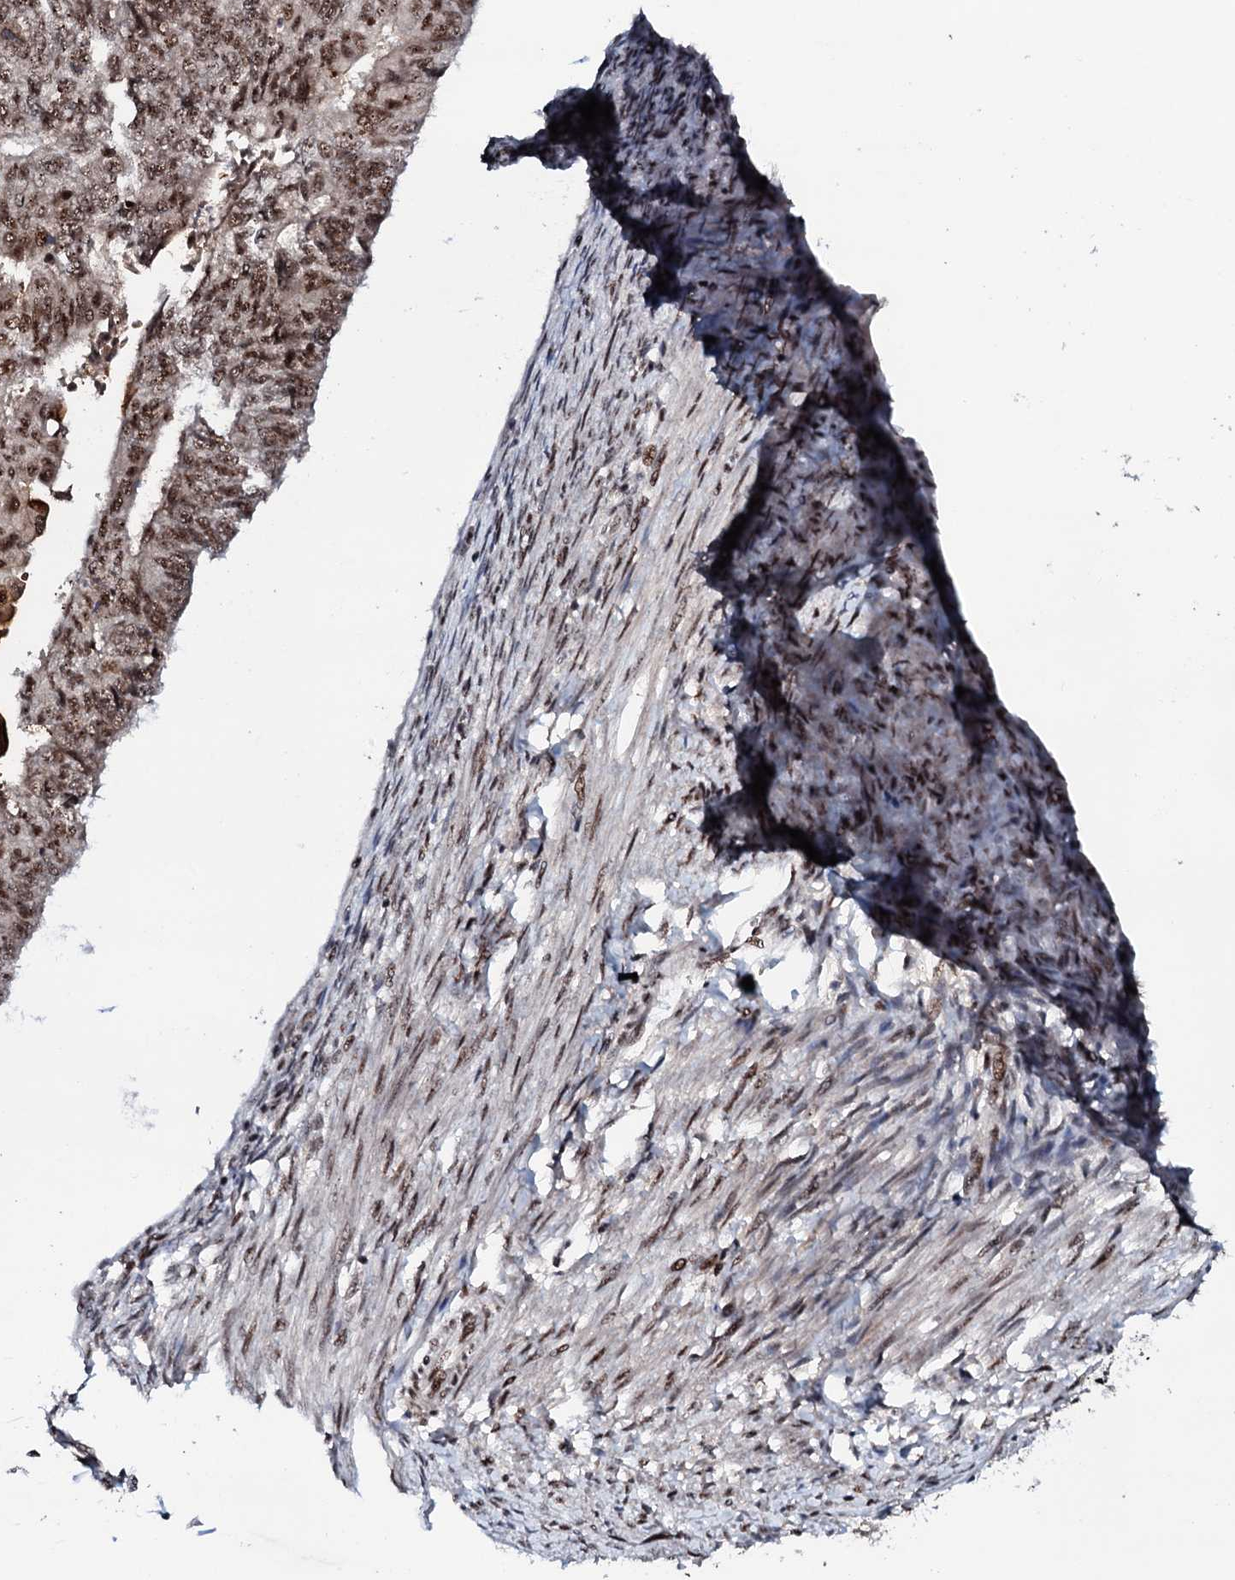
{"staining": {"intensity": "moderate", "quantity": ">75%", "location": "nuclear"}, "tissue": "endometrial cancer", "cell_type": "Tumor cells", "image_type": "cancer", "snomed": [{"axis": "morphology", "description": "Adenocarcinoma, NOS"}, {"axis": "topography", "description": "Endometrium"}], "caption": "Endometrial adenocarcinoma was stained to show a protein in brown. There is medium levels of moderate nuclear positivity in approximately >75% of tumor cells.", "gene": "PRPF18", "patient": {"sex": "female", "age": 32}}